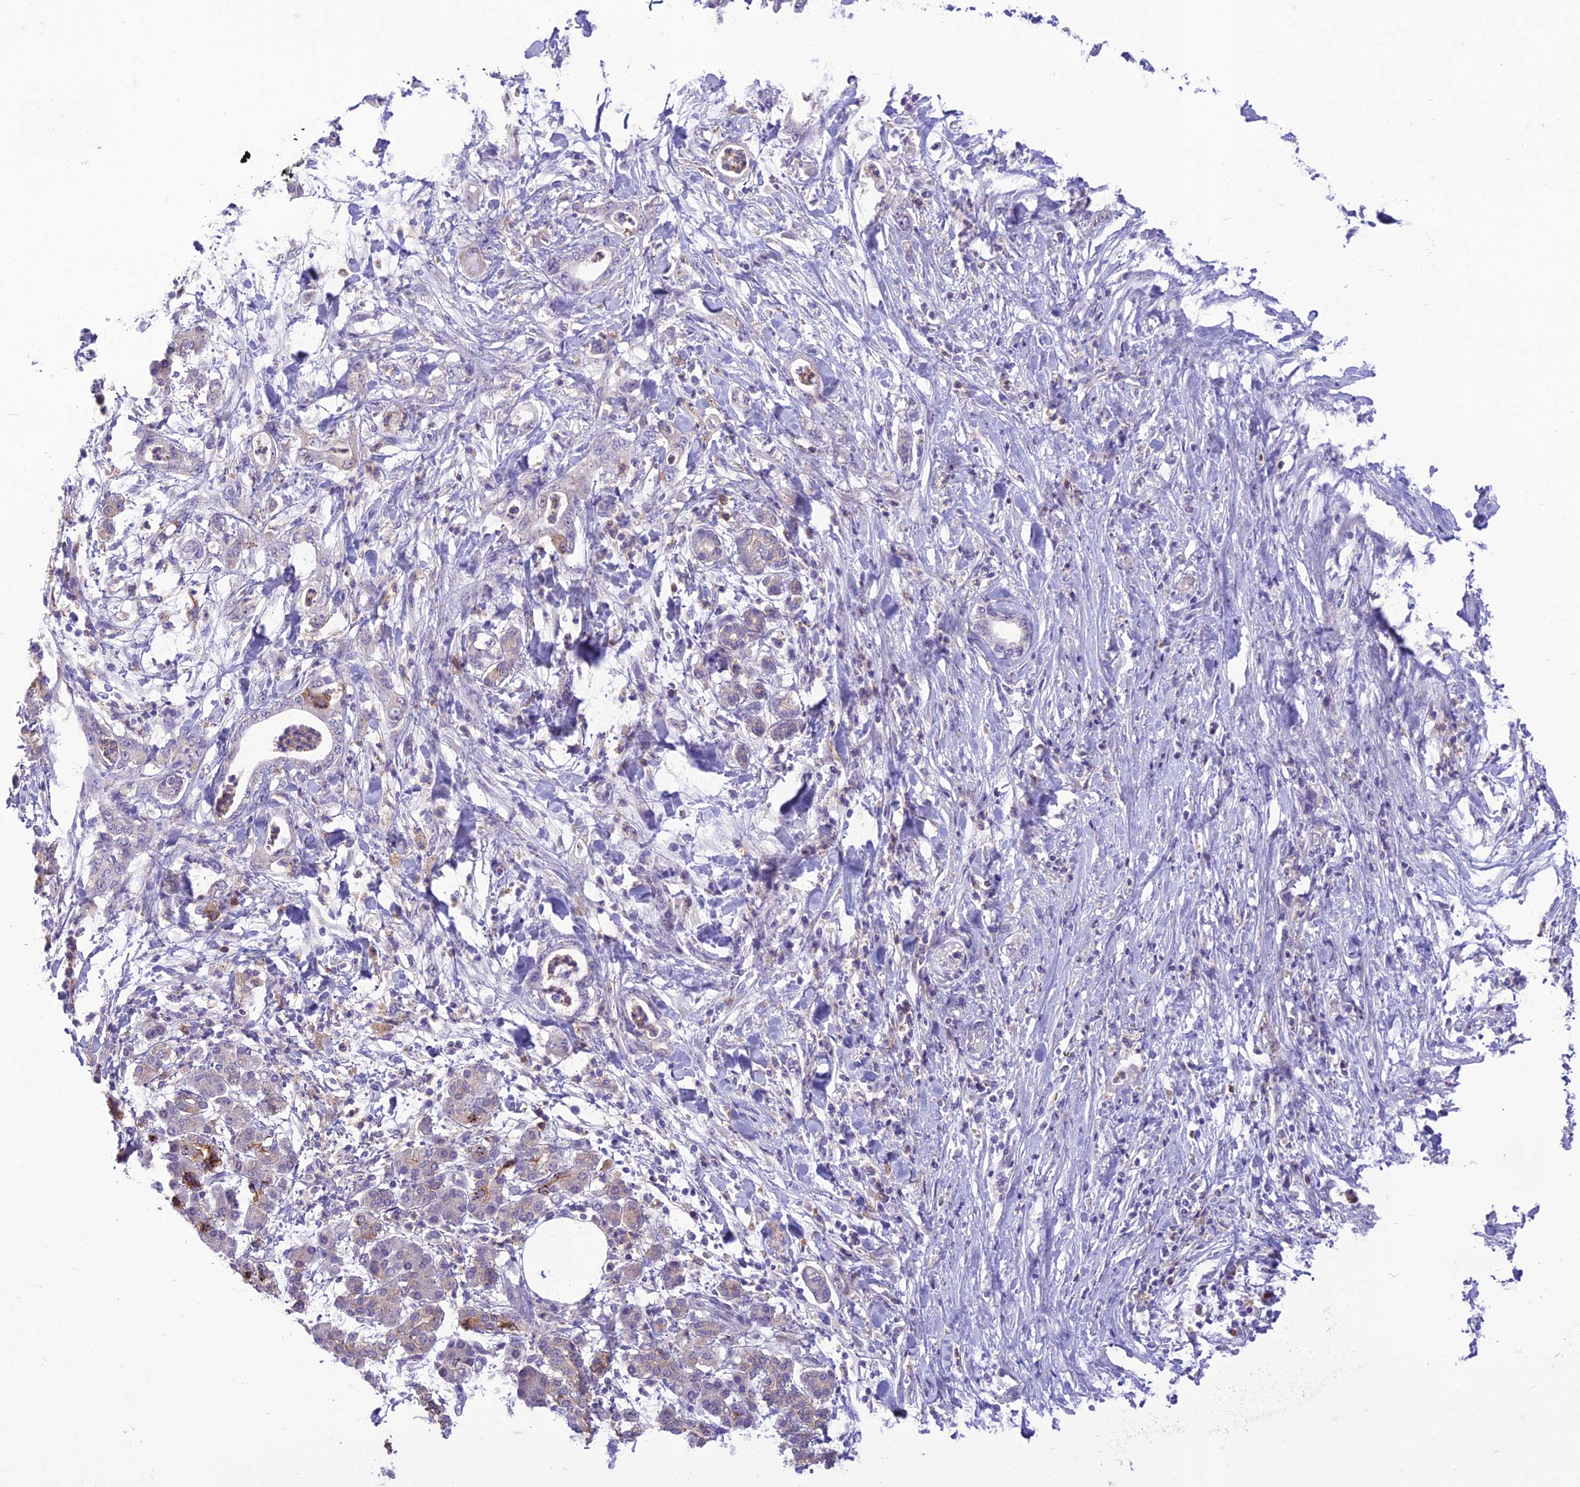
{"staining": {"intensity": "negative", "quantity": "none", "location": "none"}, "tissue": "pancreatic cancer", "cell_type": "Tumor cells", "image_type": "cancer", "snomed": [{"axis": "morphology", "description": "Normal tissue, NOS"}, {"axis": "morphology", "description": "Adenocarcinoma, NOS"}, {"axis": "topography", "description": "Pancreas"}], "caption": "DAB (3,3'-diaminobenzidine) immunohistochemical staining of human pancreatic cancer (adenocarcinoma) reveals no significant positivity in tumor cells.", "gene": "ITGAE", "patient": {"sex": "female", "age": 55}}